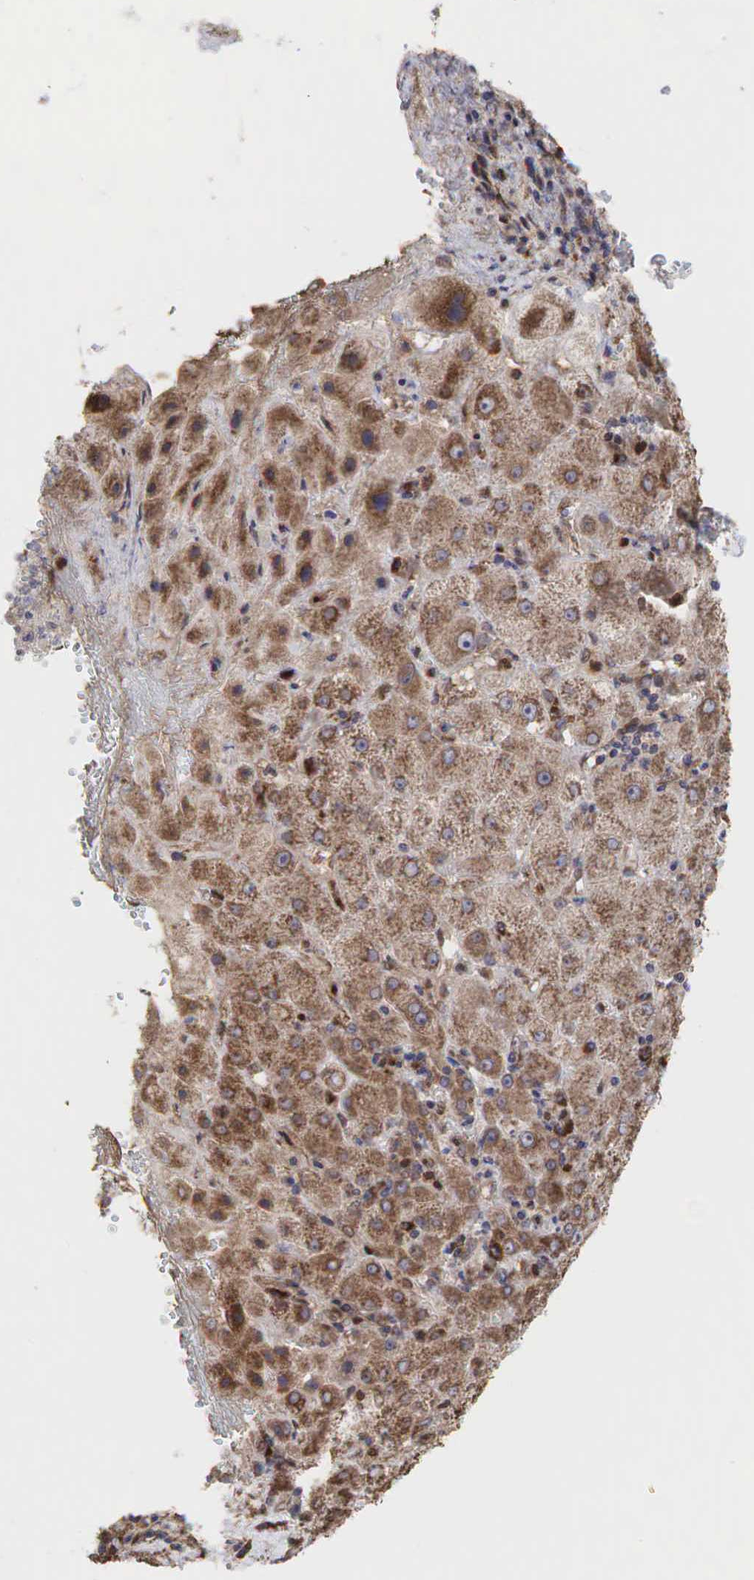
{"staining": {"intensity": "moderate", "quantity": ">75%", "location": "cytoplasmic/membranous"}, "tissue": "liver cancer", "cell_type": "Tumor cells", "image_type": "cancer", "snomed": [{"axis": "morphology", "description": "Cholangiocarcinoma"}, {"axis": "topography", "description": "Liver"}], "caption": "Human cholangiocarcinoma (liver) stained for a protein (brown) shows moderate cytoplasmic/membranous positive expression in about >75% of tumor cells.", "gene": "PABPC5", "patient": {"sex": "female", "age": 79}}